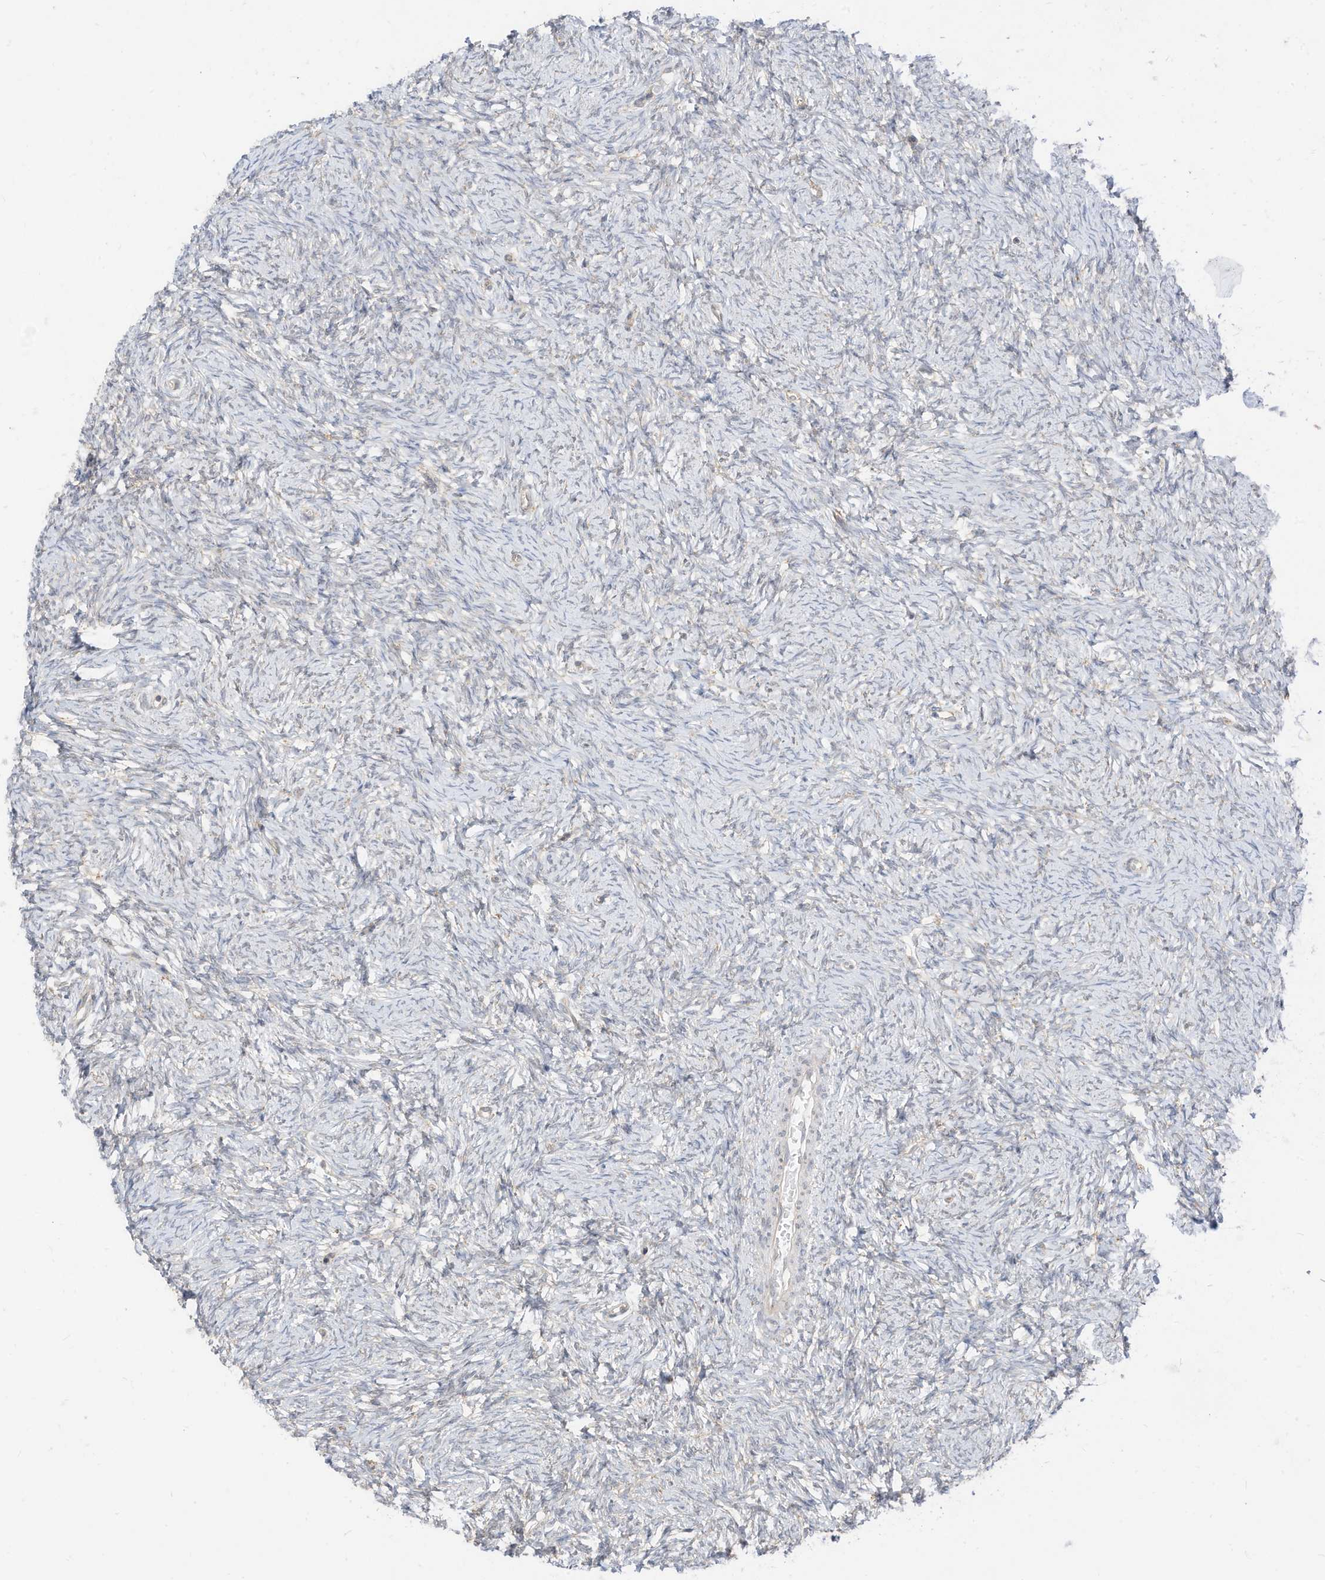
{"staining": {"intensity": "negative", "quantity": "none", "location": "none"}, "tissue": "ovary", "cell_type": "Ovarian stroma cells", "image_type": "normal", "snomed": [{"axis": "morphology", "description": "Normal tissue, NOS"}, {"axis": "morphology", "description": "Cyst, NOS"}, {"axis": "topography", "description": "Ovary"}], "caption": "Immunohistochemical staining of unremarkable human ovary exhibits no significant staining in ovarian stroma cells.", "gene": "STT3A", "patient": {"sex": "female", "age": 33}}